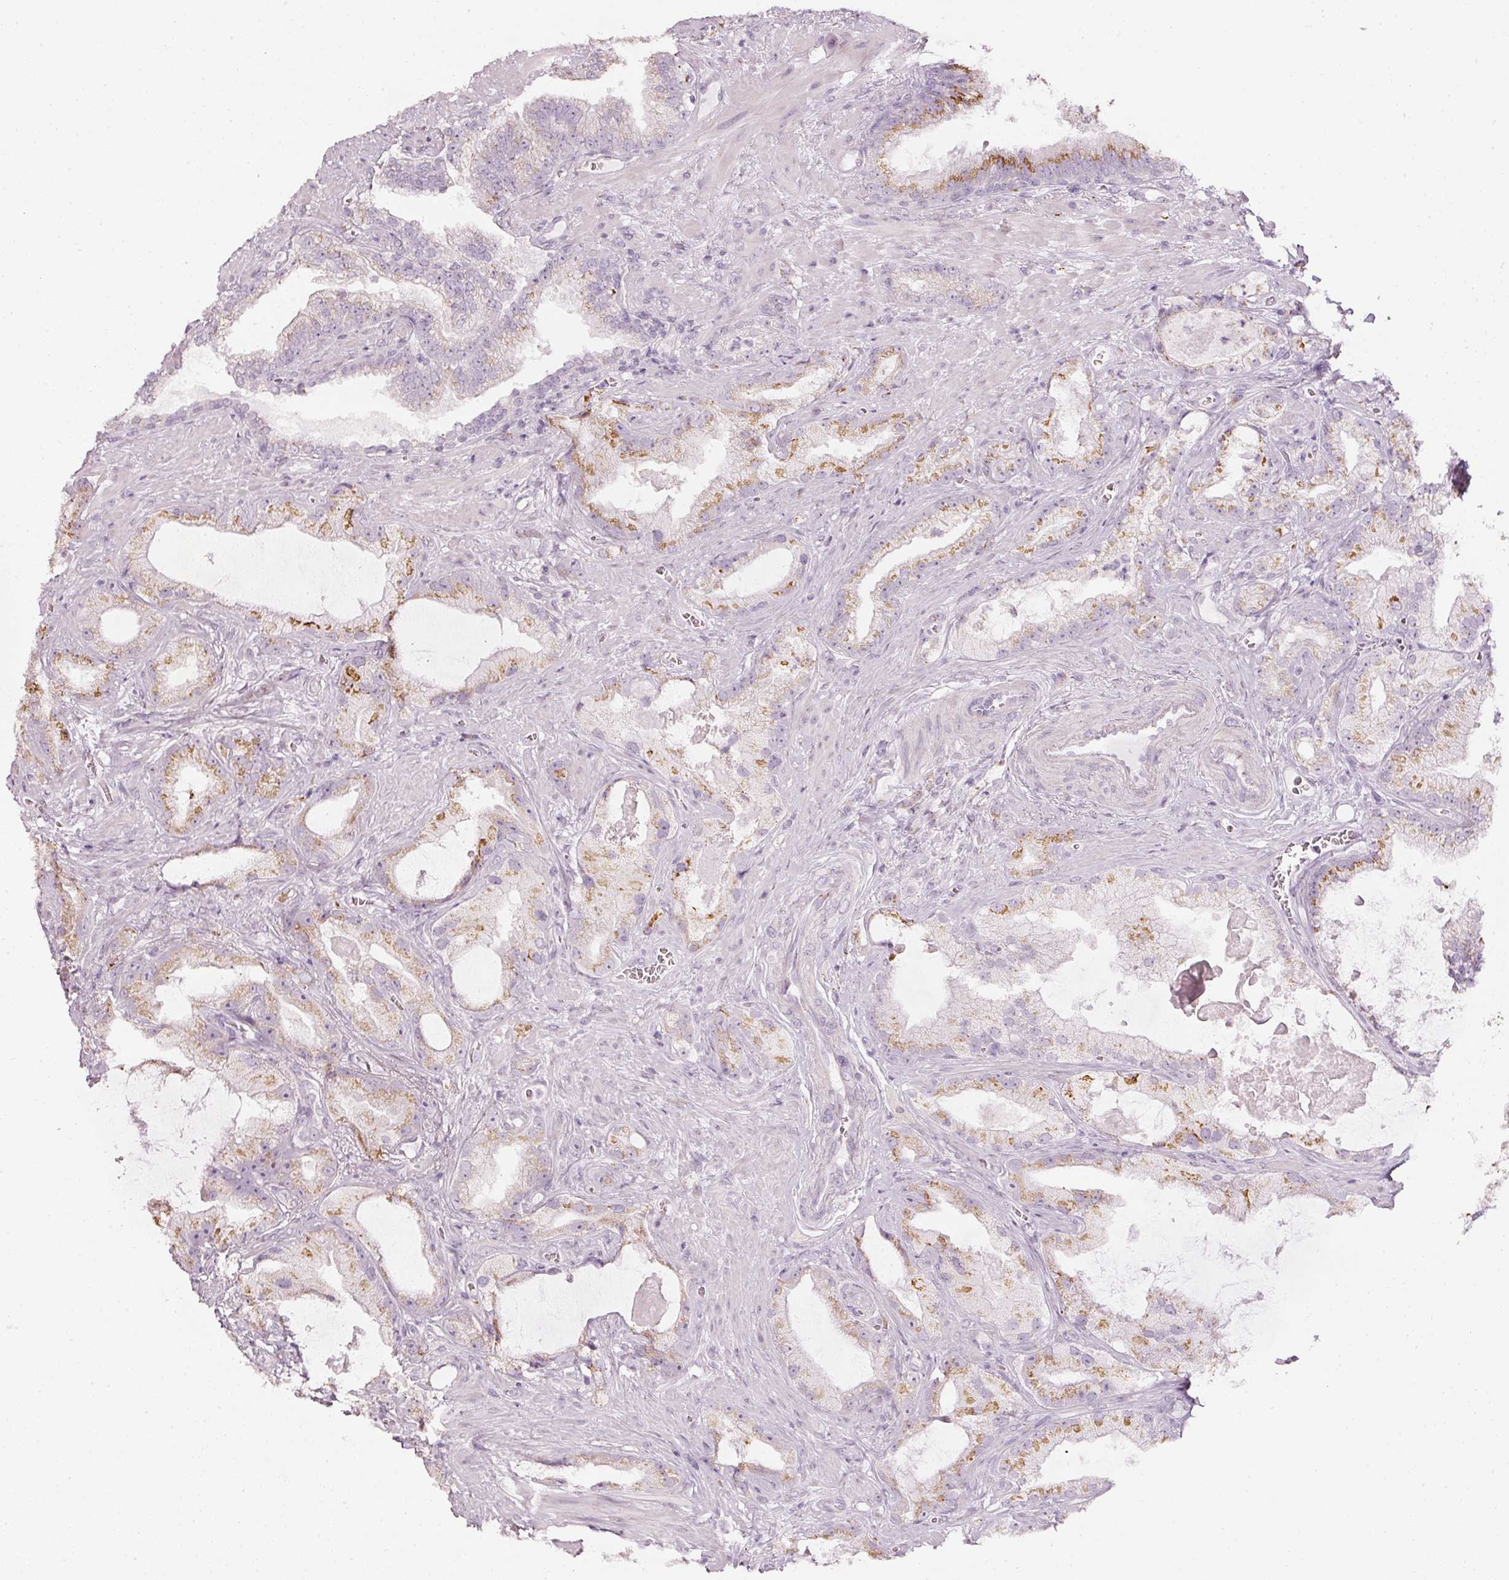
{"staining": {"intensity": "moderate", "quantity": "25%-75%", "location": "cytoplasmic/membranous"}, "tissue": "prostate cancer", "cell_type": "Tumor cells", "image_type": "cancer", "snomed": [{"axis": "morphology", "description": "Adenocarcinoma, High grade"}, {"axis": "topography", "description": "Prostate"}], "caption": "This is a photomicrograph of immunohistochemistry staining of high-grade adenocarcinoma (prostate), which shows moderate positivity in the cytoplasmic/membranous of tumor cells.", "gene": "SDF4", "patient": {"sex": "male", "age": 68}}